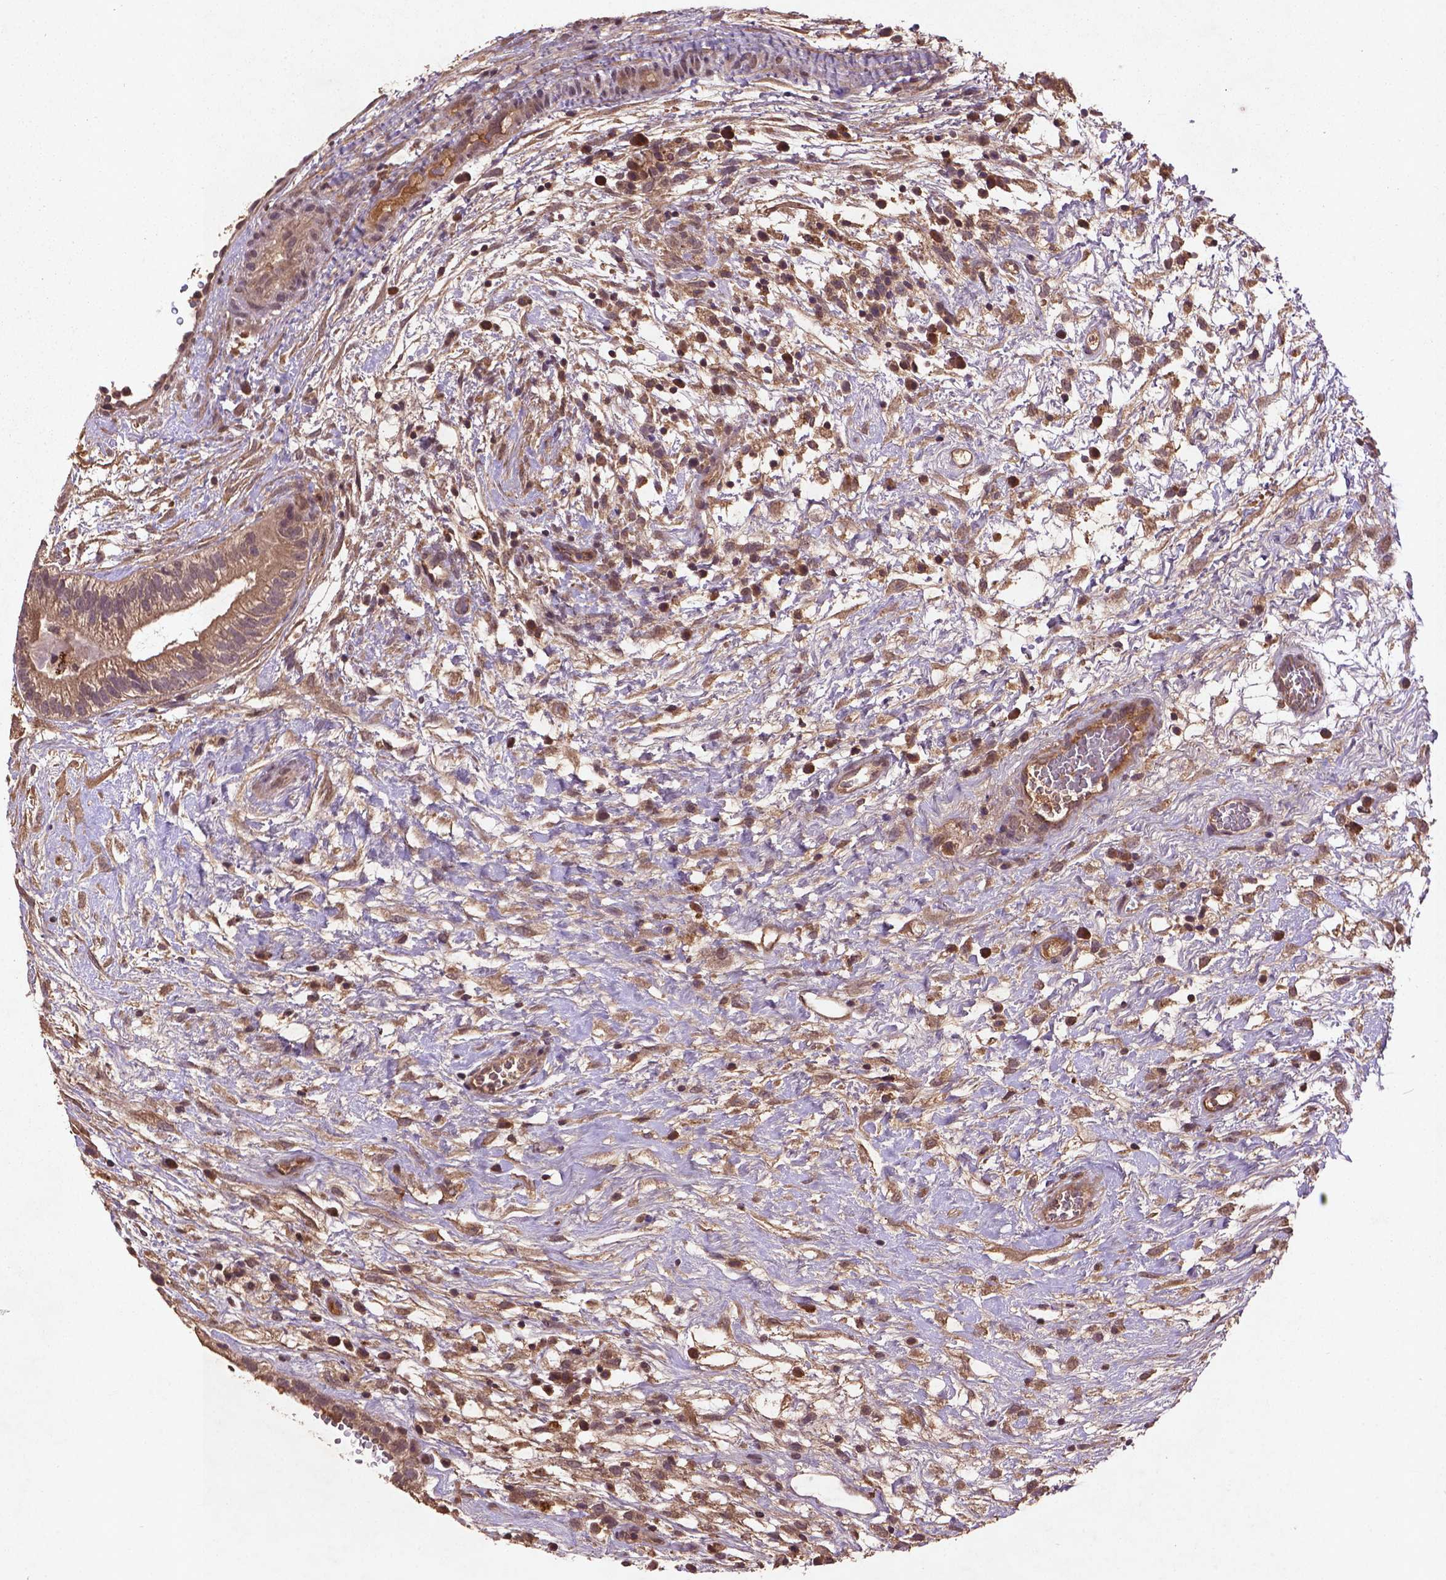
{"staining": {"intensity": "moderate", "quantity": ">75%", "location": "cytoplasmic/membranous"}, "tissue": "testis cancer", "cell_type": "Tumor cells", "image_type": "cancer", "snomed": [{"axis": "morphology", "description": "Normal tissue, NOS"}, {"axis": "morphology", "description": "Carcinoma, Embryonal, NOS"}, {"axis": "topography", "description": "Testis"}], "caption": "This micrograph displays testis embryonal carcinoma stained with immunohistochemistry (IHC) to label a protein in brown. The cytoplasmic/membranous of tumor cells show moderate positivity for the protein. Nuclei are counter-stained blue.", "gene": "NIPAL2", "patient": {"sex": "male", "age": 32}}